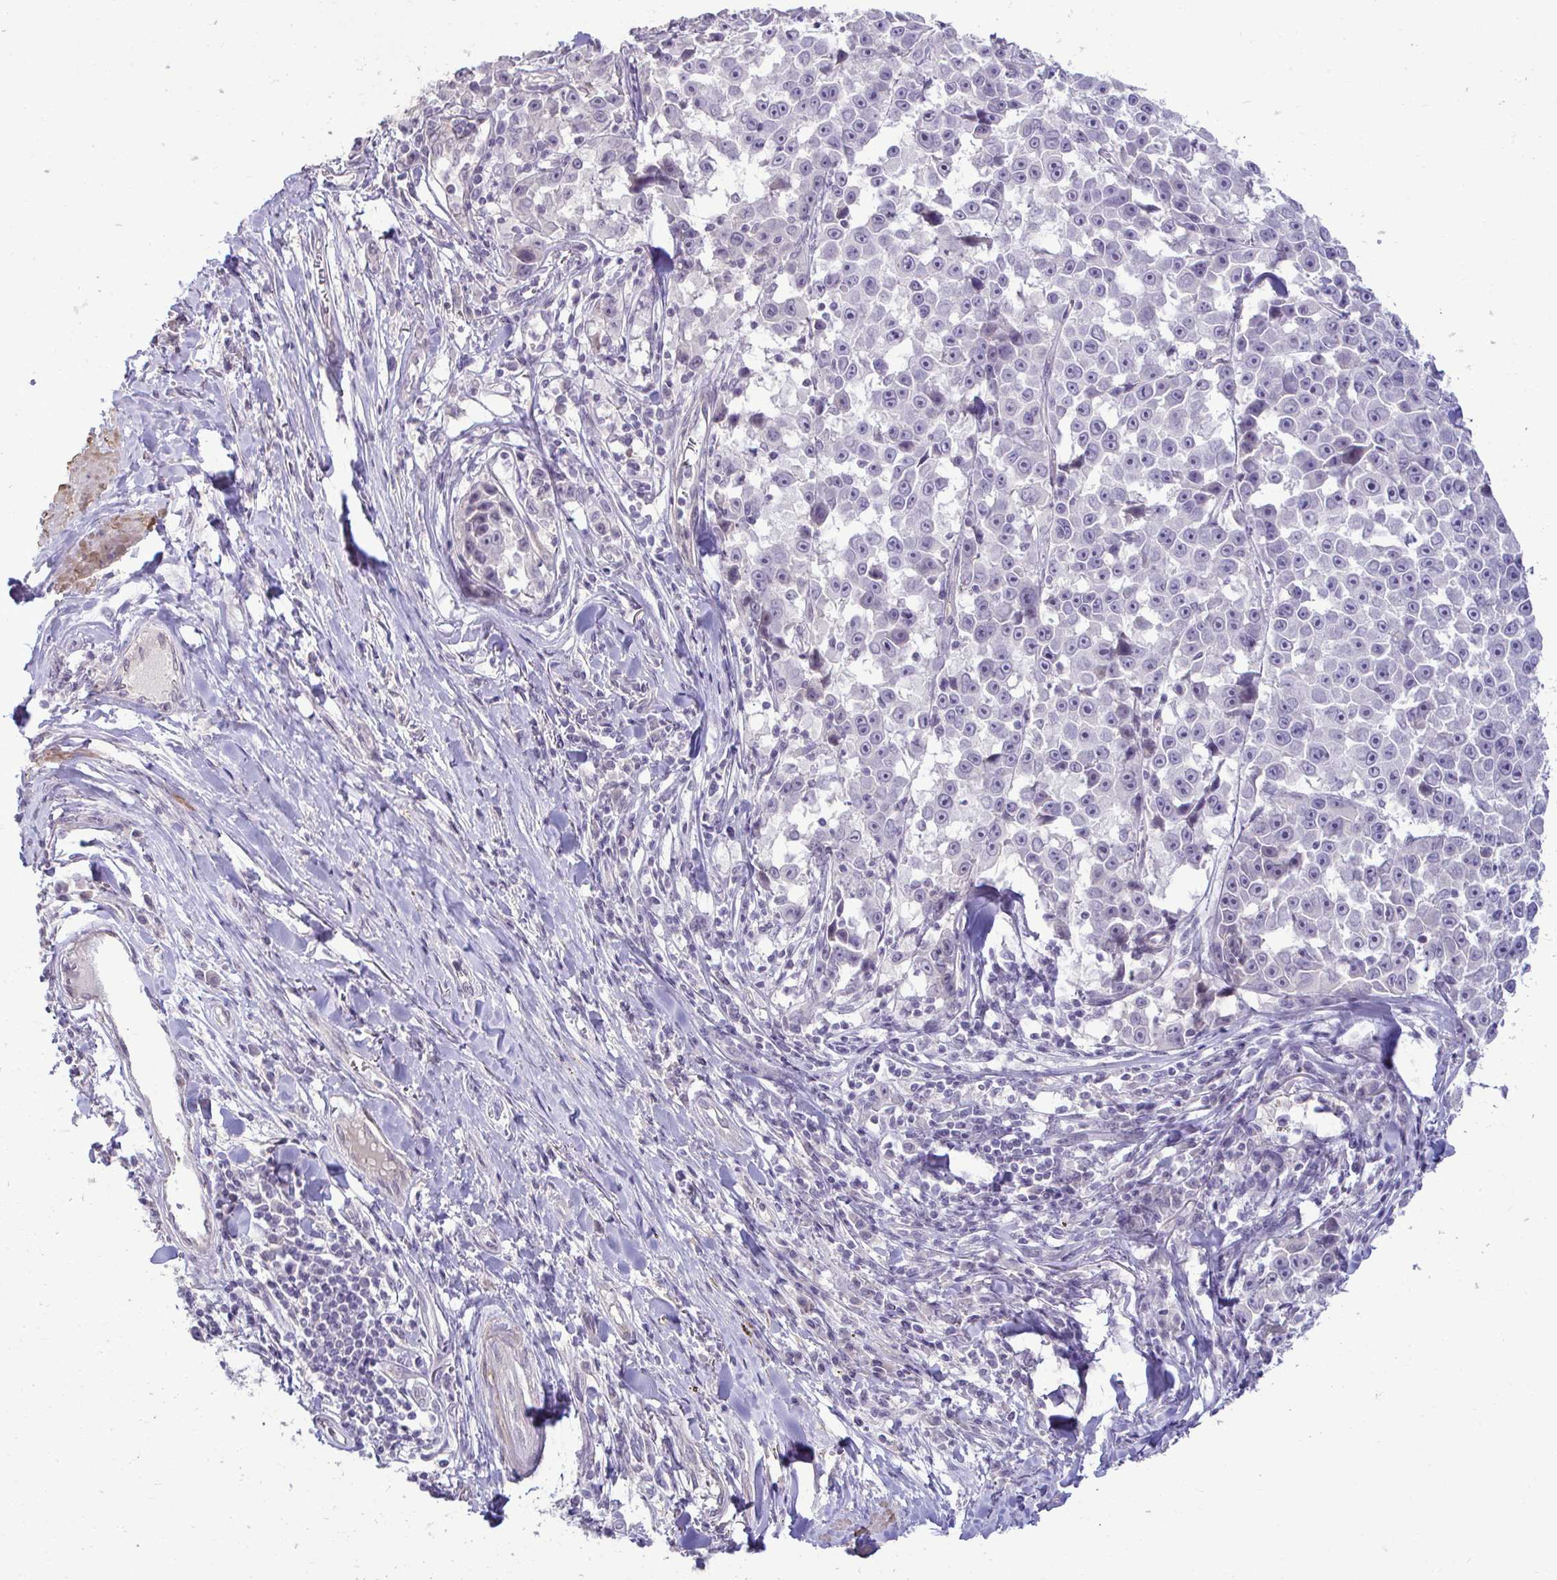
{"staining": {"intensity": "negative", "quantity": "none", "location": "none"}, "tissue": "melanoma", "cell_type": "Tumor cells", "image_type": "cancer", "snomed": [{"axis": "morphology", "description": "Malignant melanoma, NOS"}, {"axis": "topography", "description": "Skin"}], "caption": "Melanoma was stained to show a protein in brown. There is no significant staining in tumor cells.", "gene": "SLC30A3", "patient": {"sex": "female", "age": 66}}